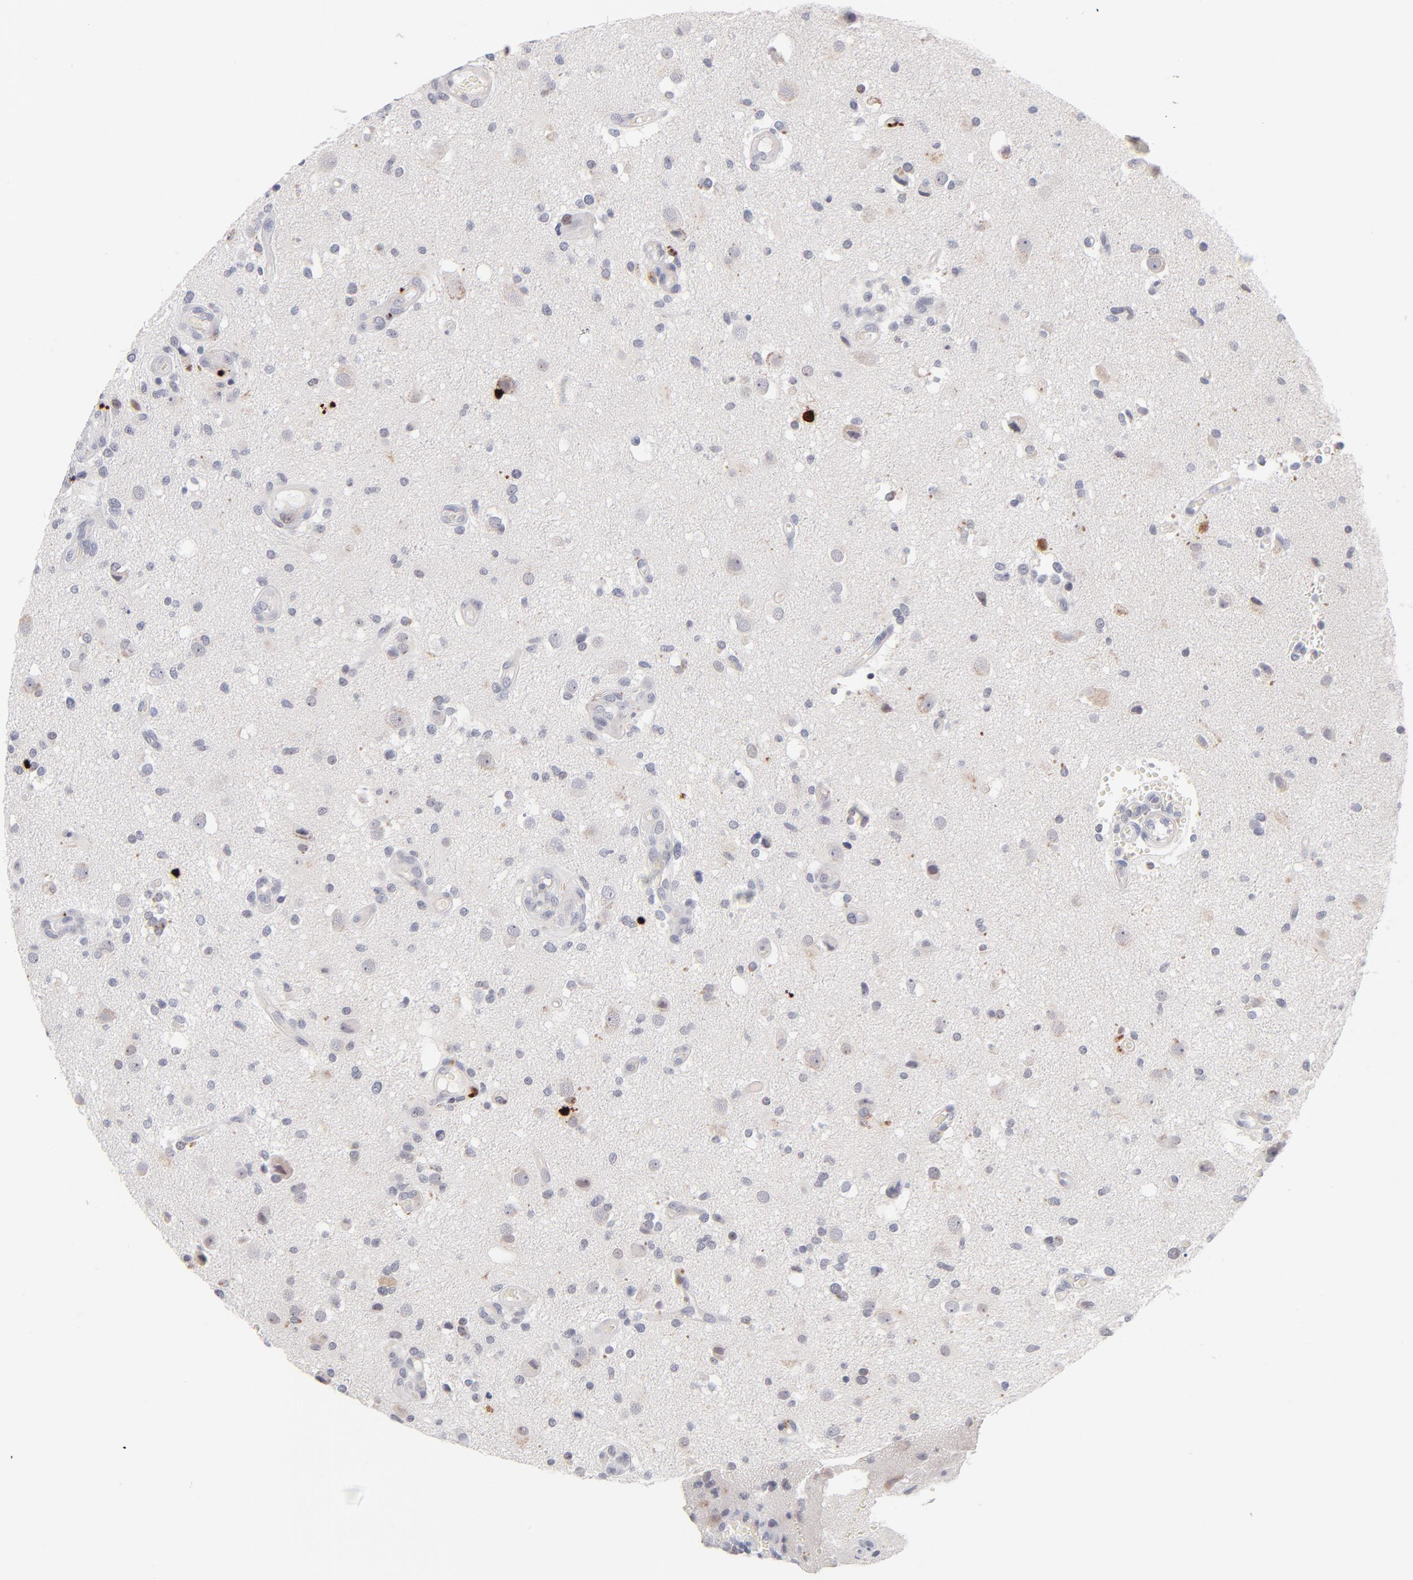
{"staining": {"intensity": "negative", "quantity": "none", "location": "none"}, "tissue": "glioma", "cell_type": "Tumor cells", "image_type": "cancer", "snomed": [{"axis": "morphology", "description": "Normal tissue, NOS"}, {"axis": "morphology", "description": "Glioma, malignant, High grade"}, {"axis": "topography", "description": "Cerebral cortex"}], "caption": "High power microscopy photomicrograph of an immunohistochemistry (IHC) photomicrograph of glioma, revealing no significant staining in tumor cells.", "gene": "PARP1", "patient": {"sex": "male", "age": 75}}